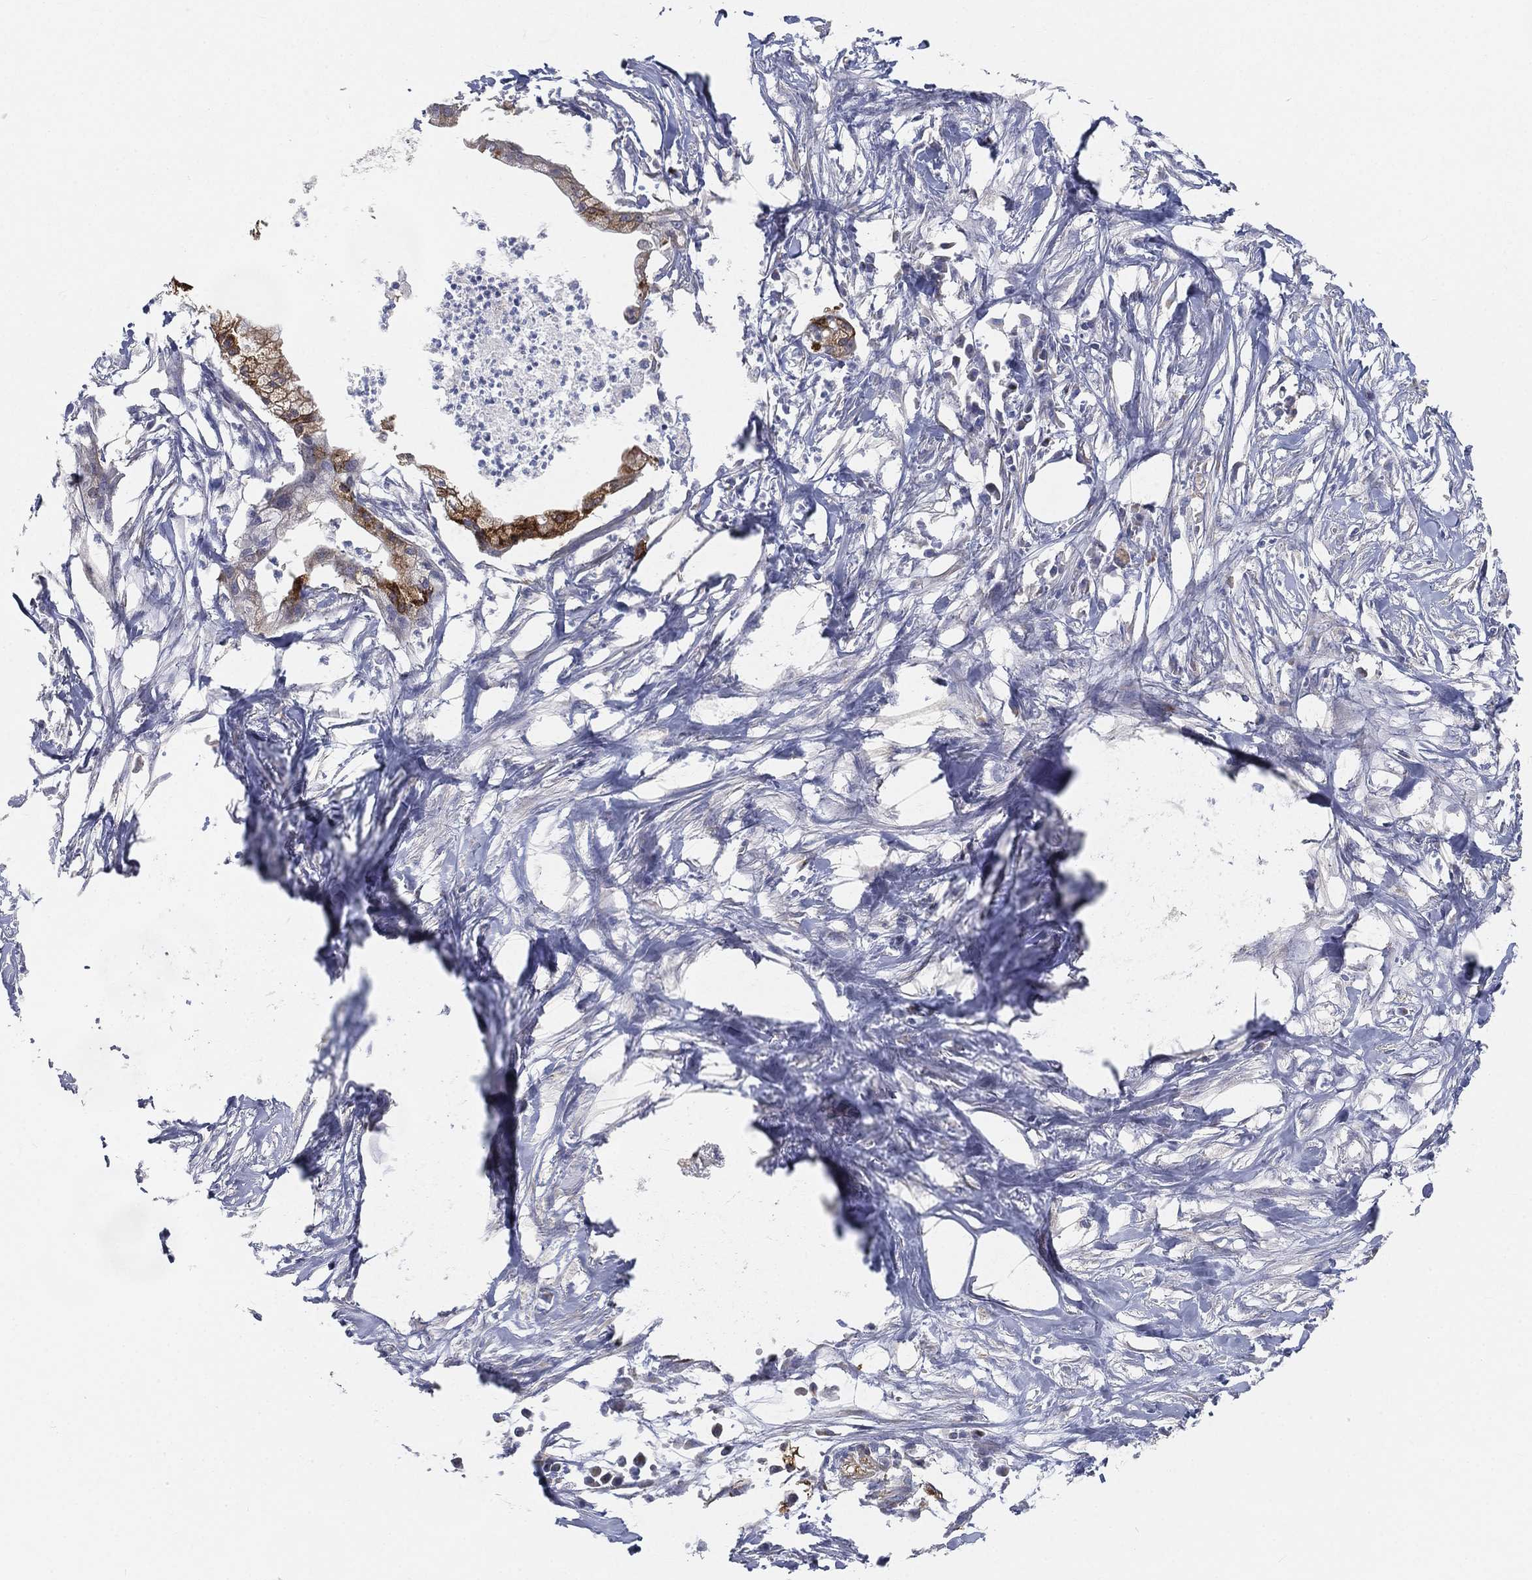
{"staining": {"intensity": "strong", "quantity": "25%-75%", "location": "cytoplasmic/membranous"}, "tissue": "pancreatic cancer", "cell_type": "Tumor cells", "image_type": "cancer", "snomed": [{"axis": "morphology", "description": "Normal tissue, NOS"}, {"axis": "morphology", "description": "Adenocarcinoma, NOS"}, {"axis": "topography", "description": "Pancreas"}], "caption": "Immunohistochemistry staining of pancreatic adenocarcinoma, which demonstrates high levels of strong cytoplasmic/membranous expression in about 25%-75% of tumor cells indicating strong cytoplasmic/membranous protein staining. The staining was performed using DAB (brown) for protein detection and nuclei were counterstained in hematoxylin (blue).", "gene": "TMEM25", "patient": {"sex": "female", "age": 58}}